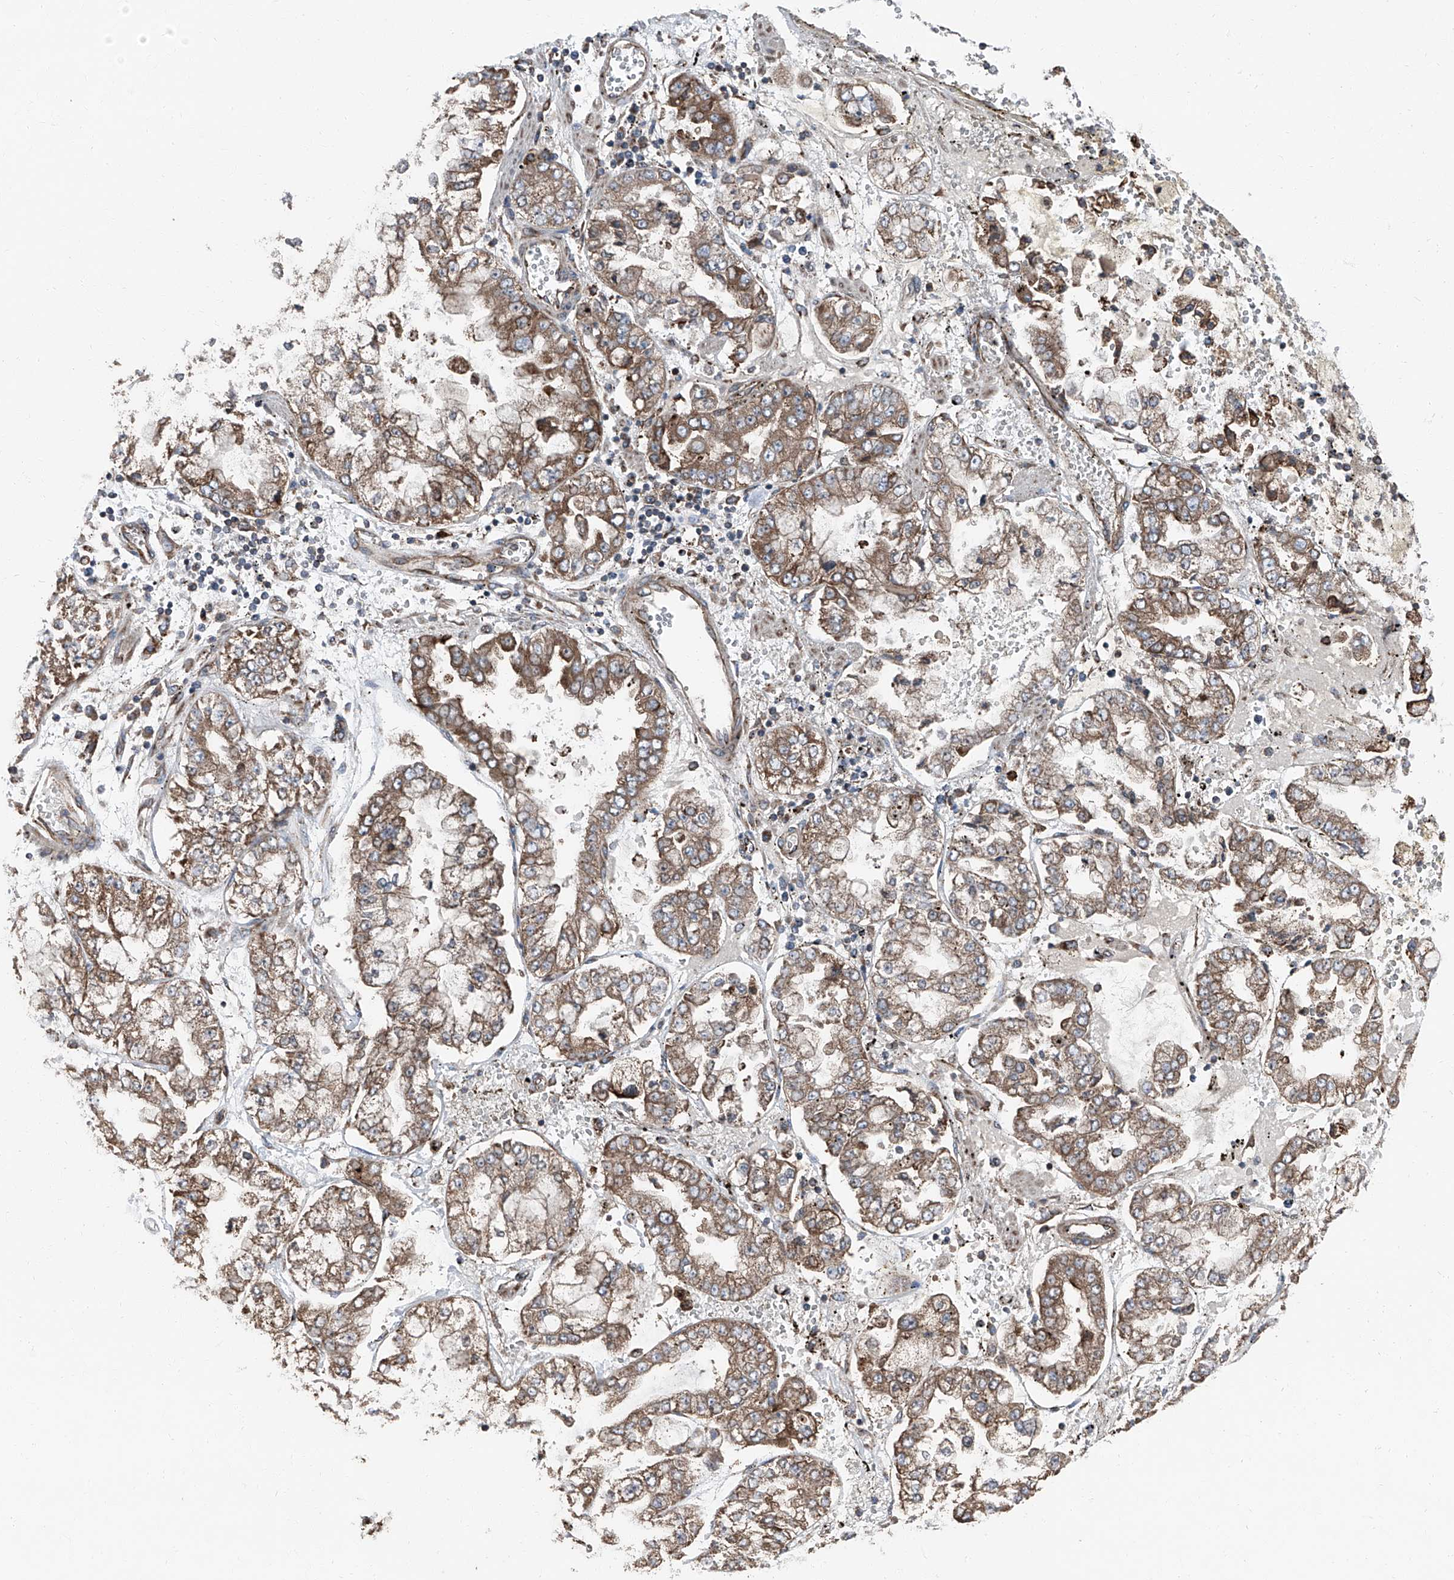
{"staining": {"intensity": "moderate", "quantity": ">75%", "location": "cytoplasmic/membranous"}, "tissue": "stomach cancer", "cell_type": "Tumor cells", "image_type": "cancer", "snomed": [{"axis": "morphology", "description": "Adenocarcinoma, NOS"}, {"axis": "topography", "description": "Stomach"}], "caption": "This photomicrograph demonstrates immunohistochemistry staining of human stomach adenocarcinoma, with medium moderate cytoplasmic/membranous positivity in approximately >75% of tumor cells.", "gene": "LIMK1", "patient": {"sex": "male", "age": 76}}